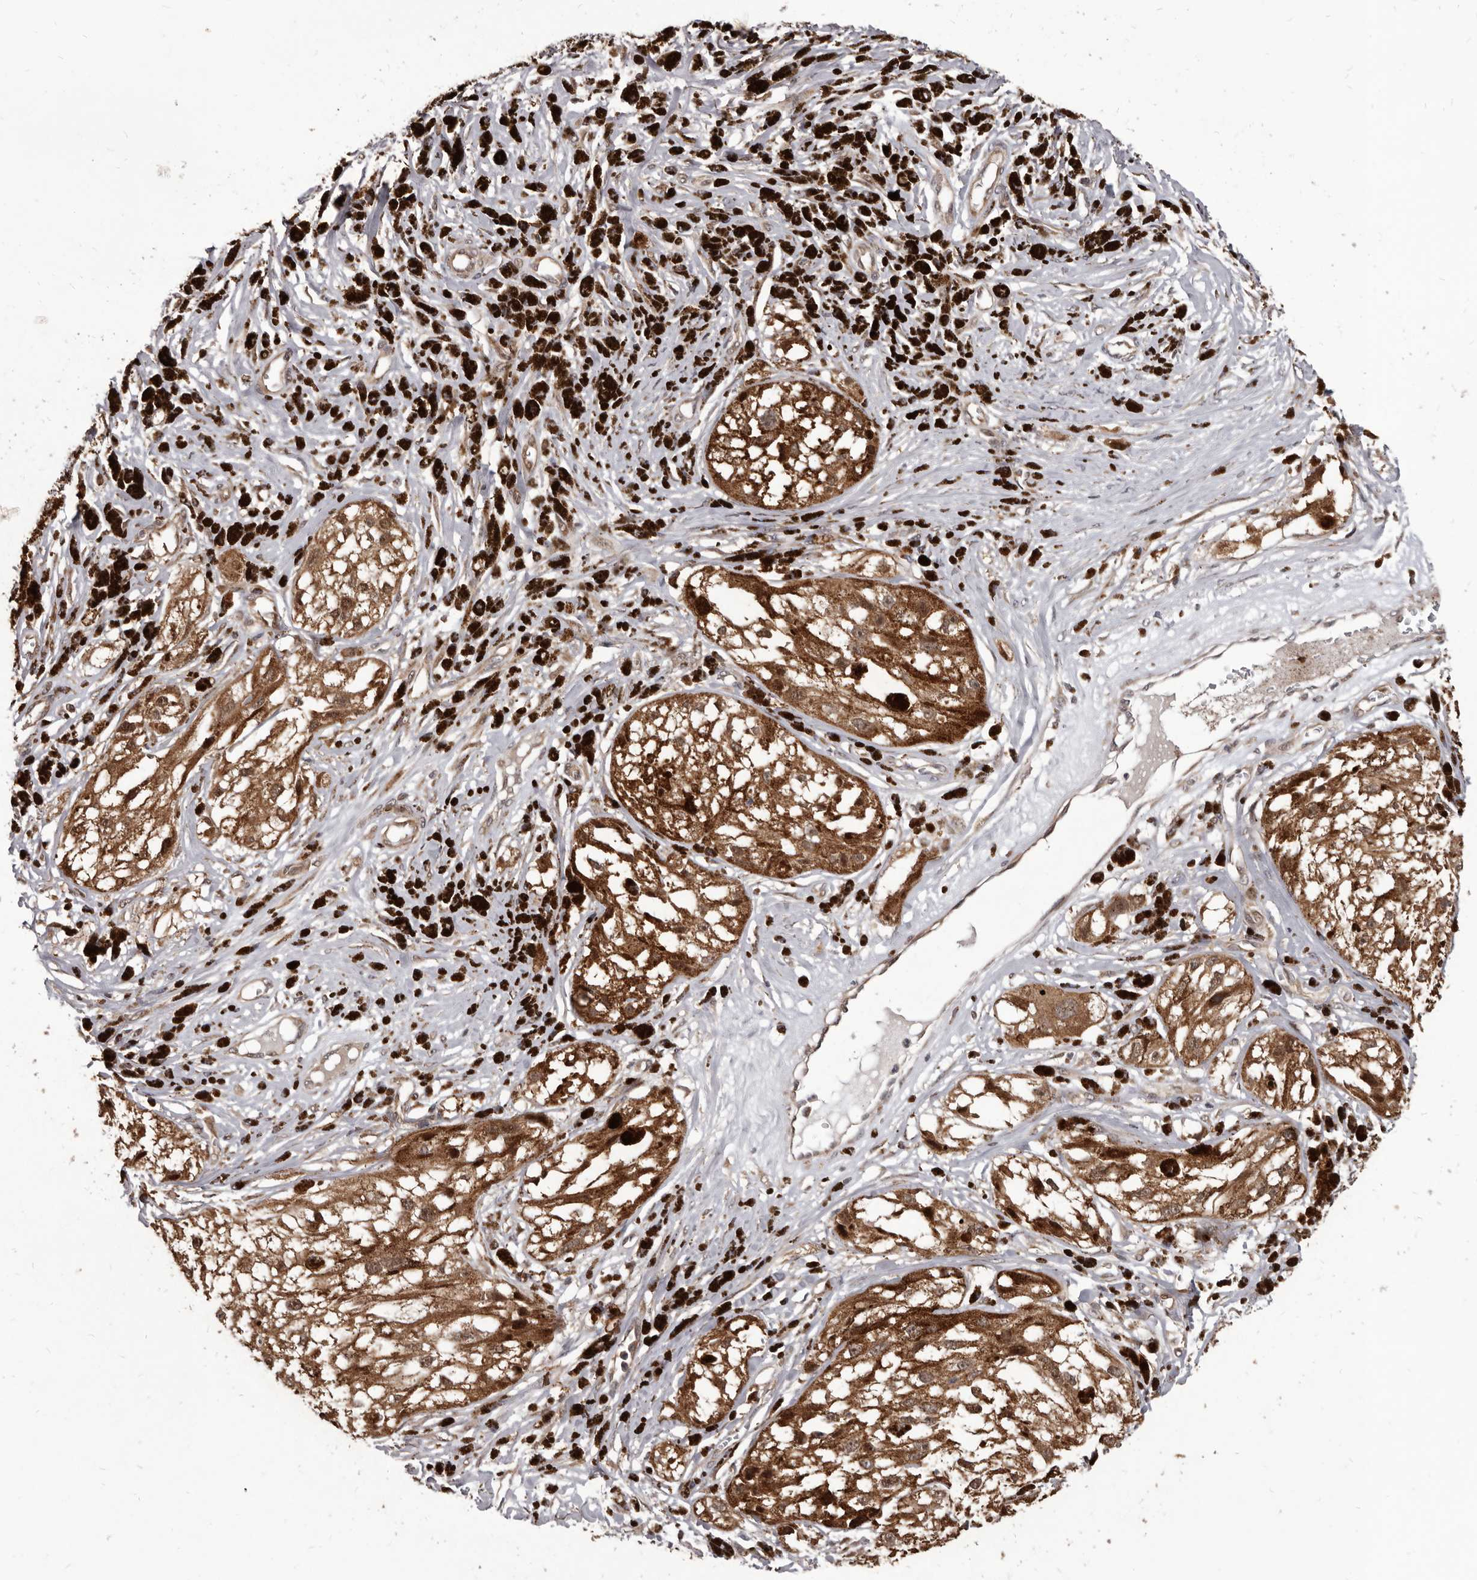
{"staining": {"intensity": "moderate", "quantity": ">75%", "location": "cytoplasmic/membranous"}, "tissue": "melanoma", "cell_type": "Tumor cells", "image_type": "cancer", "snomed": [{"axis": "morphology", "description": "Malignant melanoma, NOS"}, {"axis": "topography", "description": "Skin"}], "caption": "Immunohistochemistry photomicrograph of human melanoma stained for a protein (brown), which reveals medium levels of moderate cytoplasmic/membranous positivity in about >75% of tumor cells.", "gene": "MAP3K14", "patient": {"sex": "male", "age": 88}}